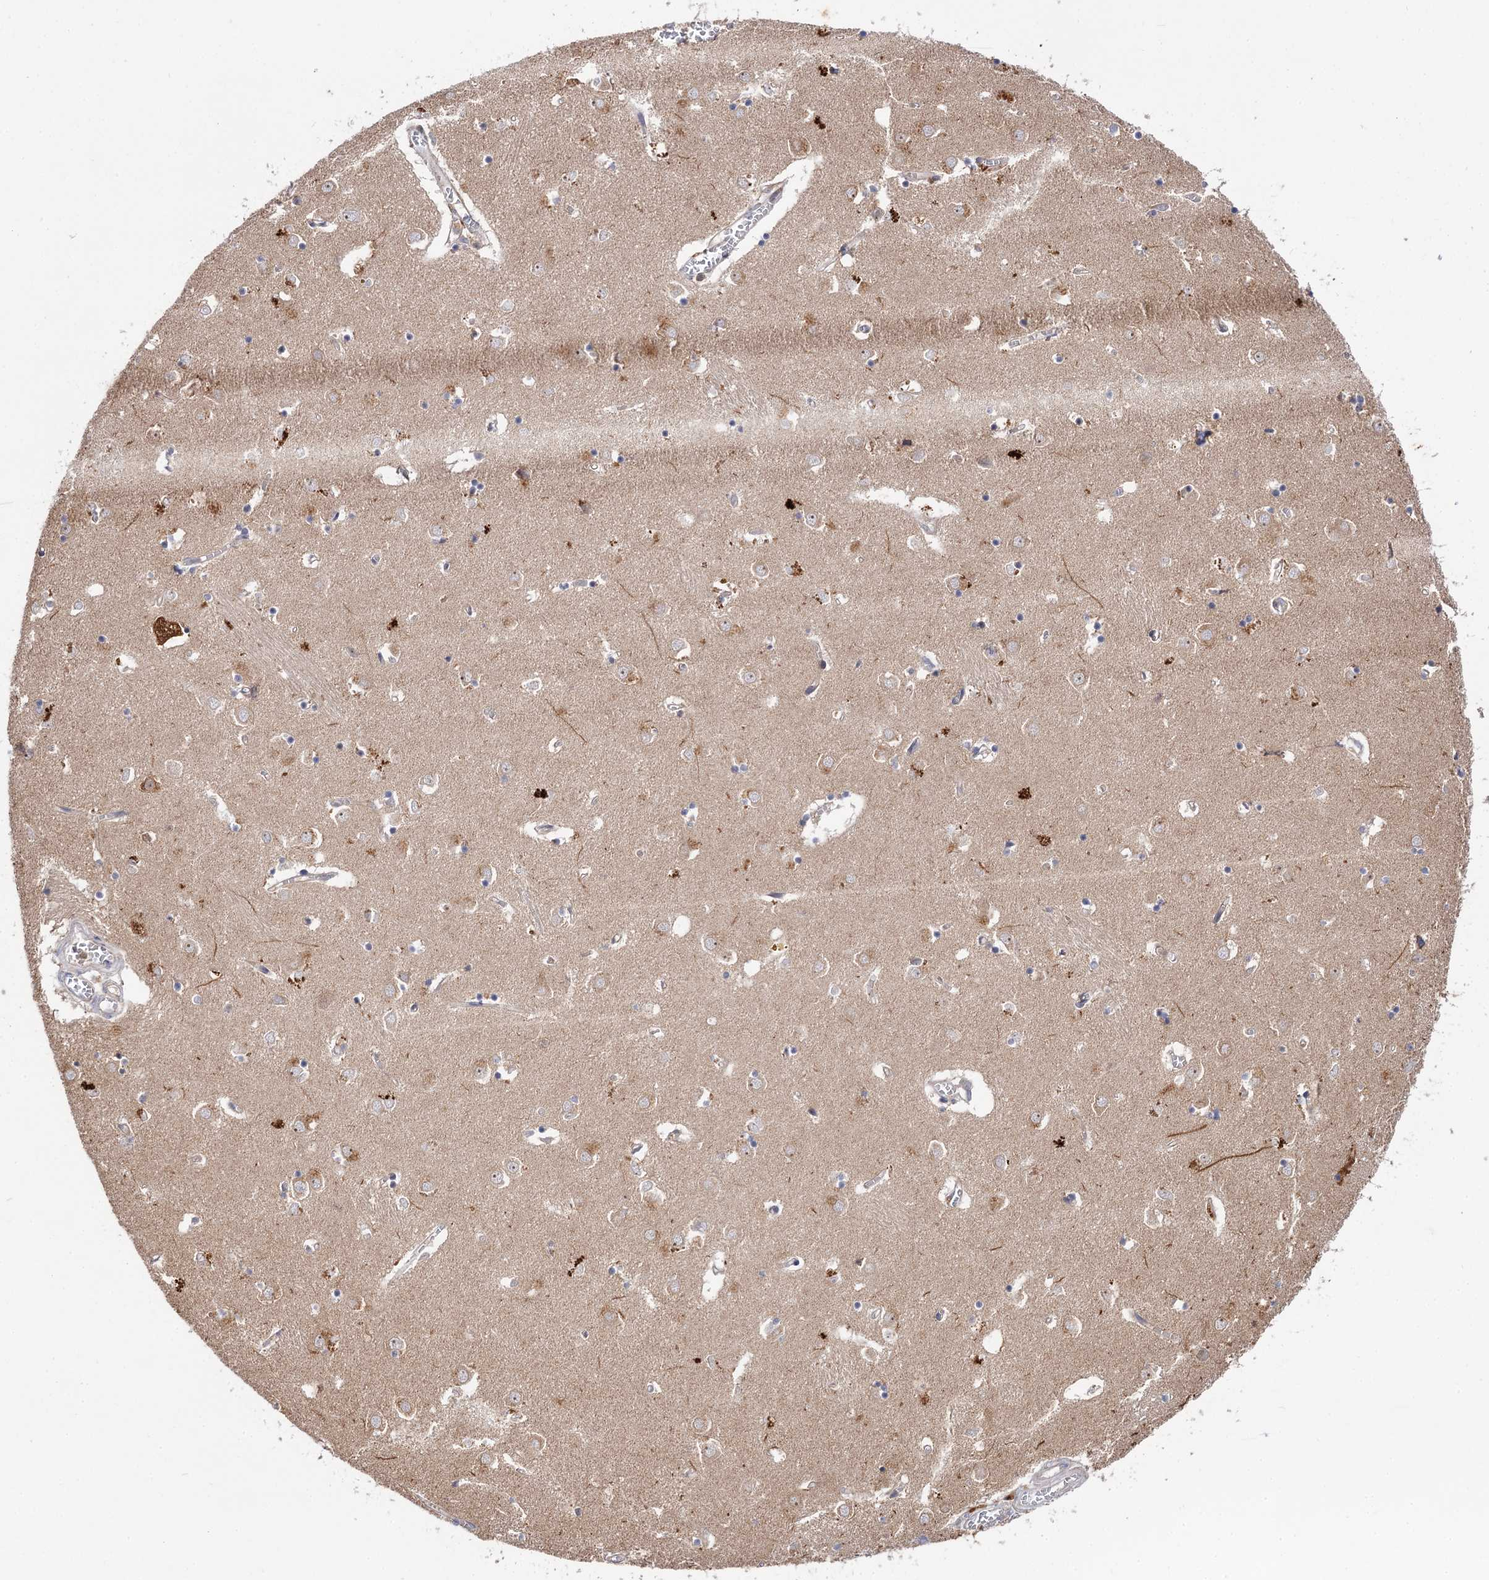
{"staining": {"intensity": "weak", "quantity": "25%-75%", "location": "cytoplasmic/membranous"}, "tissue": "caudate", "cell_type": "Glial cells", "image_type": "normal", "snomed": [{"axis": "morphology", "description": "Normal tissue, NOS"}, {"axis": "topography", "description": "Lateral ventricle wall"}], "caption": "IHC (DAB (3,3'-diaminobenzidine)) staining of unremarkable human caudate reveals weak cytoplasmic/membranous protein expression in approximately 25%-75% of glial cells. The staining was performed using DAB to visualize the protein expression in brown, while the nuclei were stained in blue with hematoxylin (Magnification: 20x).", "gene": "PATL1", "patient": {"sex": "male", "age": 70}}